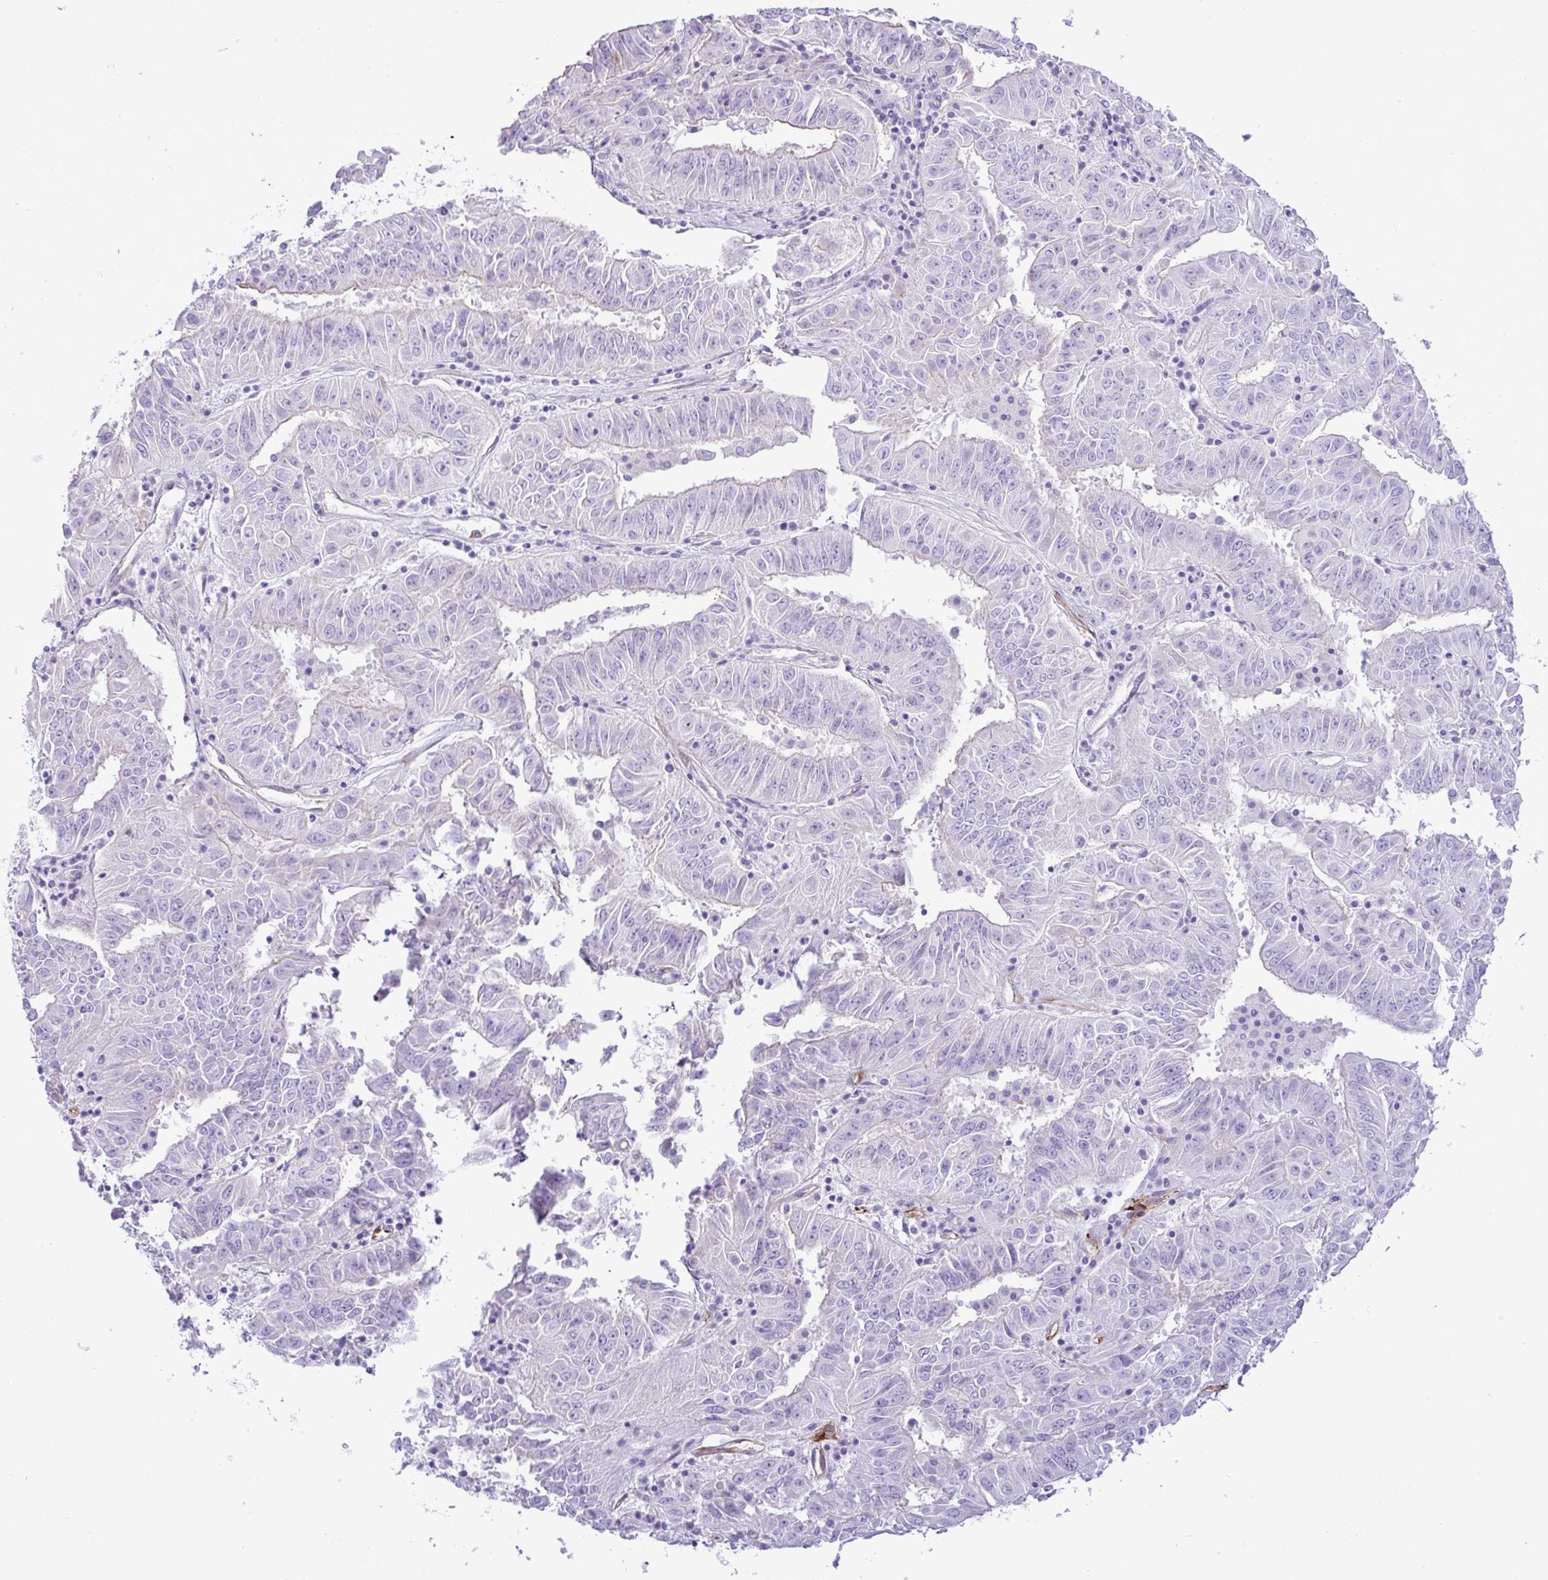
{"staining": {"intensity": "negative", "quantity": "none", "location": "none"}, "tissue": "pancreatic cancer", "cell_type": "Tumor cells", "image_type": "cancer", "snomed": [{"axis": "morphology", "description": "Adenocarcinoma, NOS"}, {"axis": "topography", "description": "Pancreas"}], "caption": "Tumor cells show no significant protein staining in pancreatic cancer.", "gene": "ZNF101", "patient": {"sex": "male", "age": 63}}